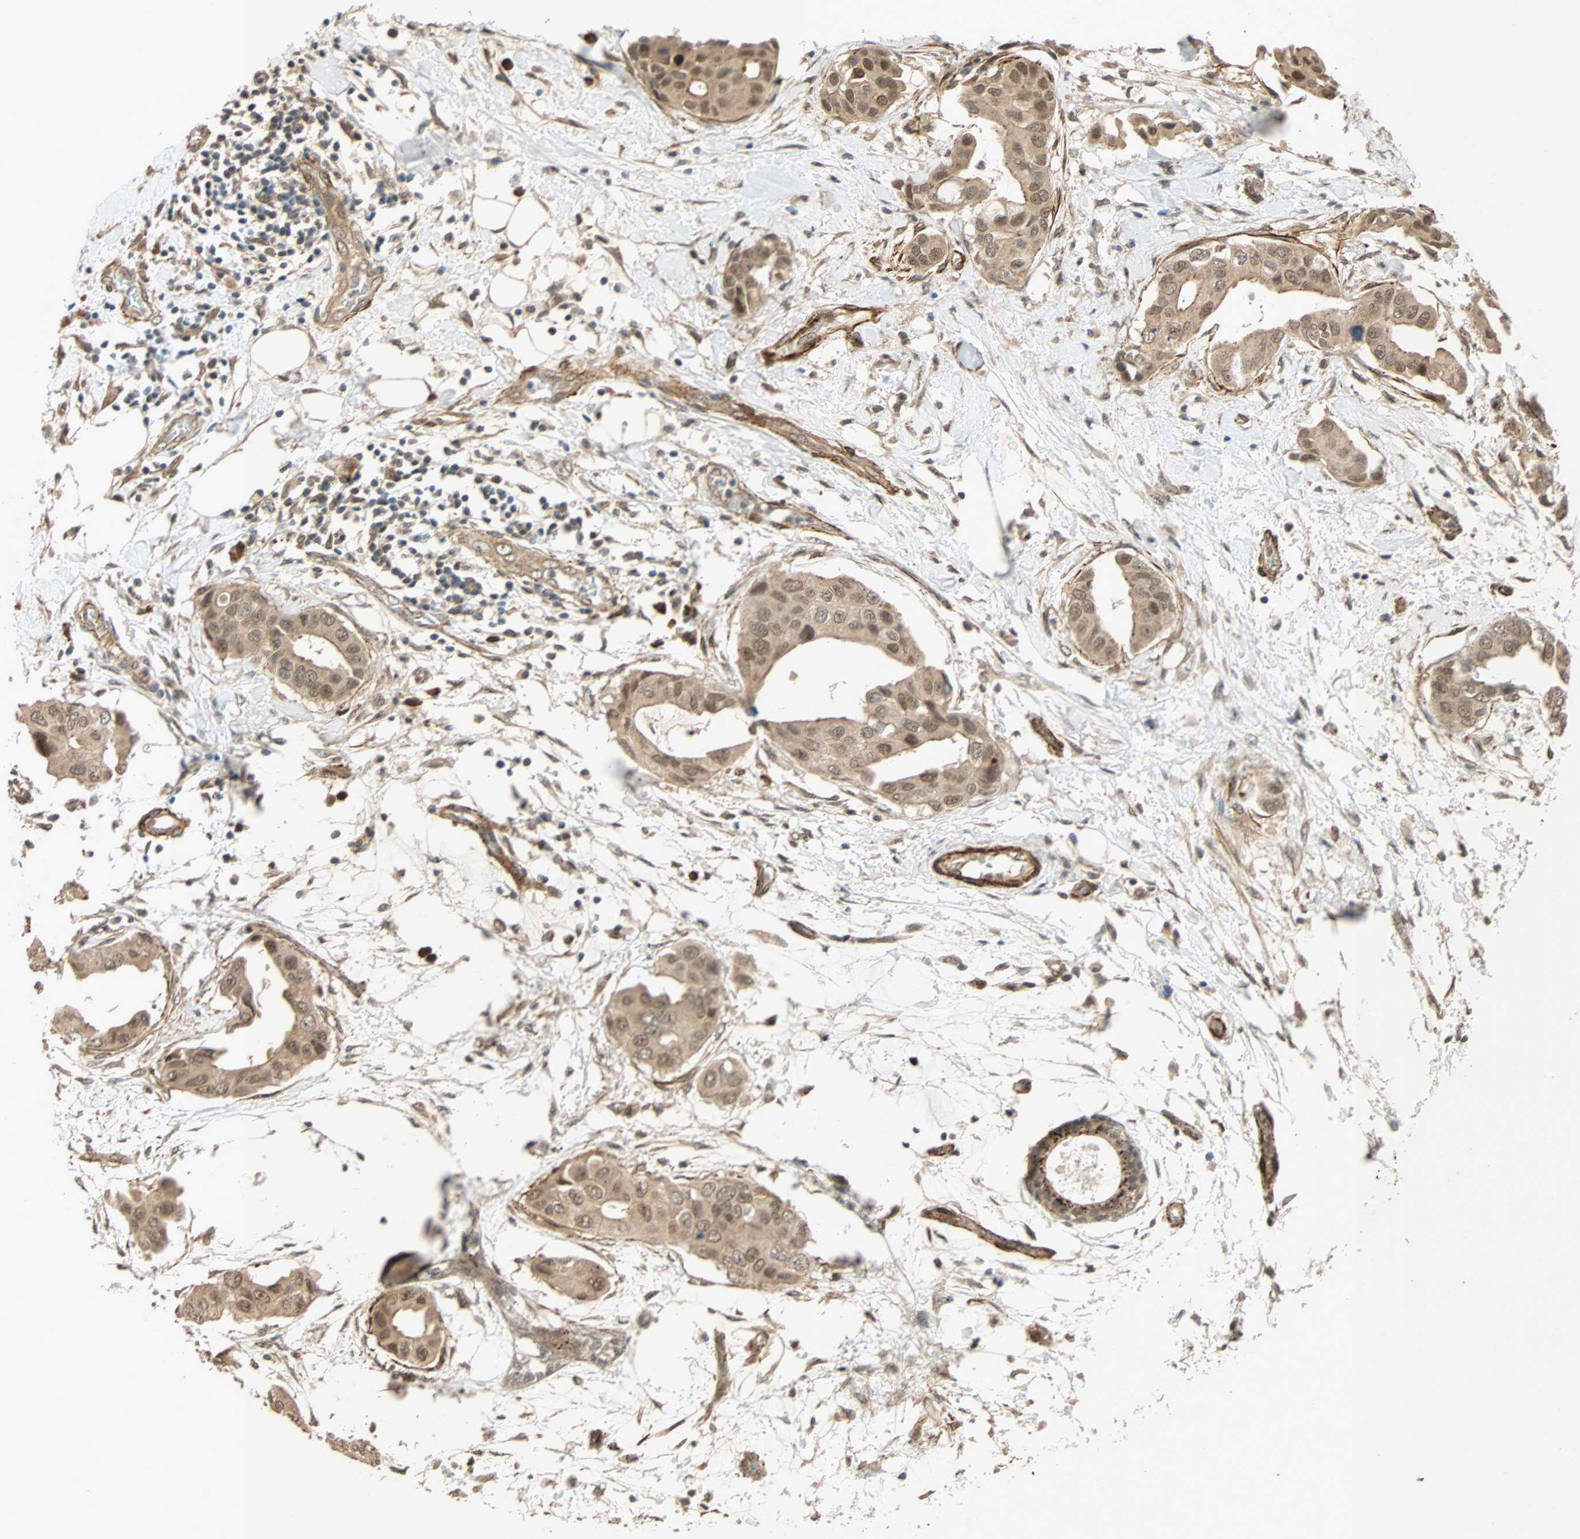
{"staining": {"intensity": "moderate", "quantity": ">75%", "location": "cytoplasmic/membranous,nuclear"}, "tissue": "breast cancer", "cell_type": "Tumor cells", "image_type": "cancer", "snomed": [{"axis": "morphology", "description": "Duct carcinoma"}, {"axis": "topography", "description": "Breast"}], "caption": "This is a micrograph of immunohistochemistry (IHC) staining of infiltrating ductal carcinoma (breast), which shows moderate positivity in the cytoplasmic/membranous and nuclear of tumor cells.", "gene": "QSER1", "patient": {"sex": "female", "age": 40}}